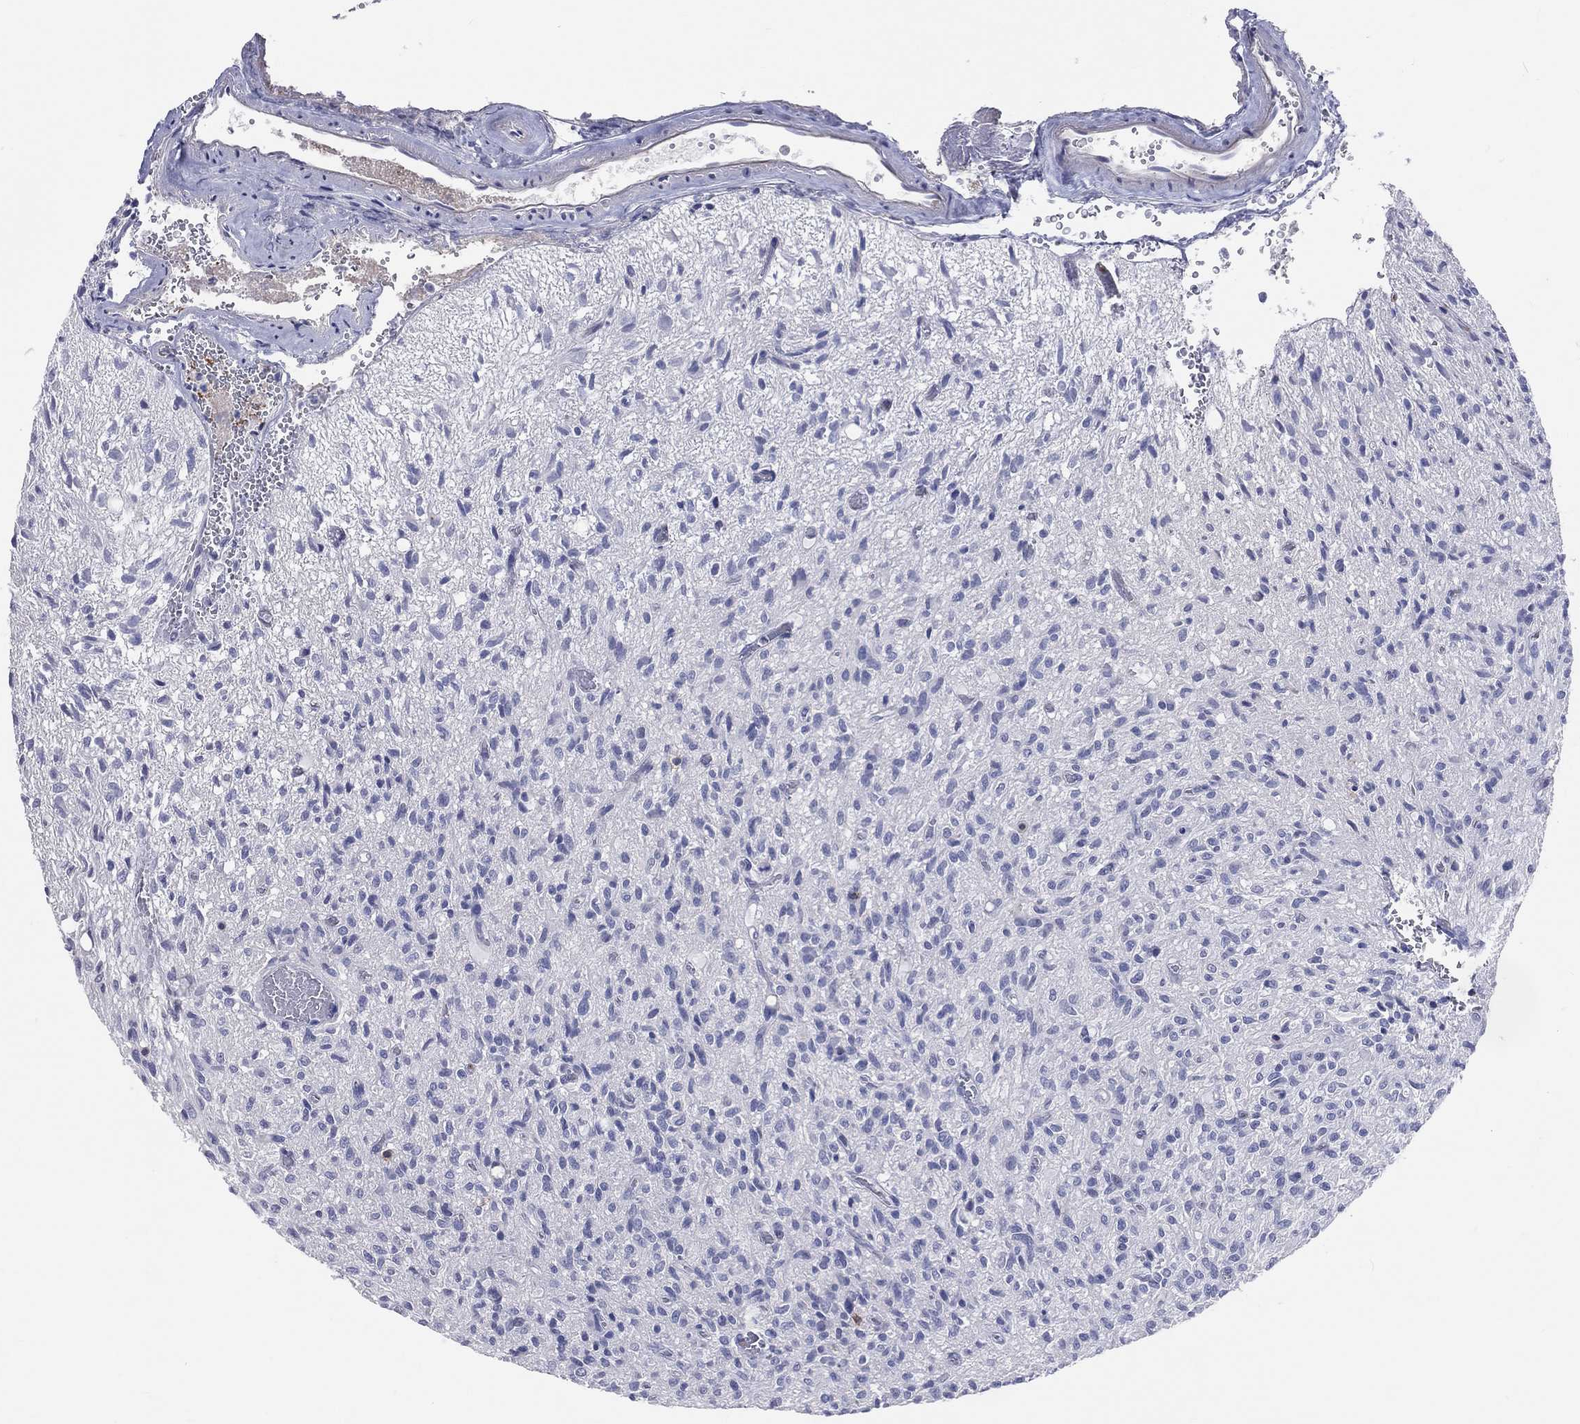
{"staining": {"intensity": "negative", "quantity": "none", "location": "none"}, "tissue": "glioma", "cell_type": "Tumor cells", "image_type": "cancer", "snomed": [{"axis": "morphology", "description": "Glioma, malignant, High grade"}, {"axis": "topography", "description": "Brain"}], "caption": "This histopathology image is of glioma stained with immunohistochemistry (IHC) to label a protein in brown with the nuclei are counter-stained blue. There is no staining in tumor cells.", "gene": "LAT", "patient": {"sex": "male", "age": 64}}